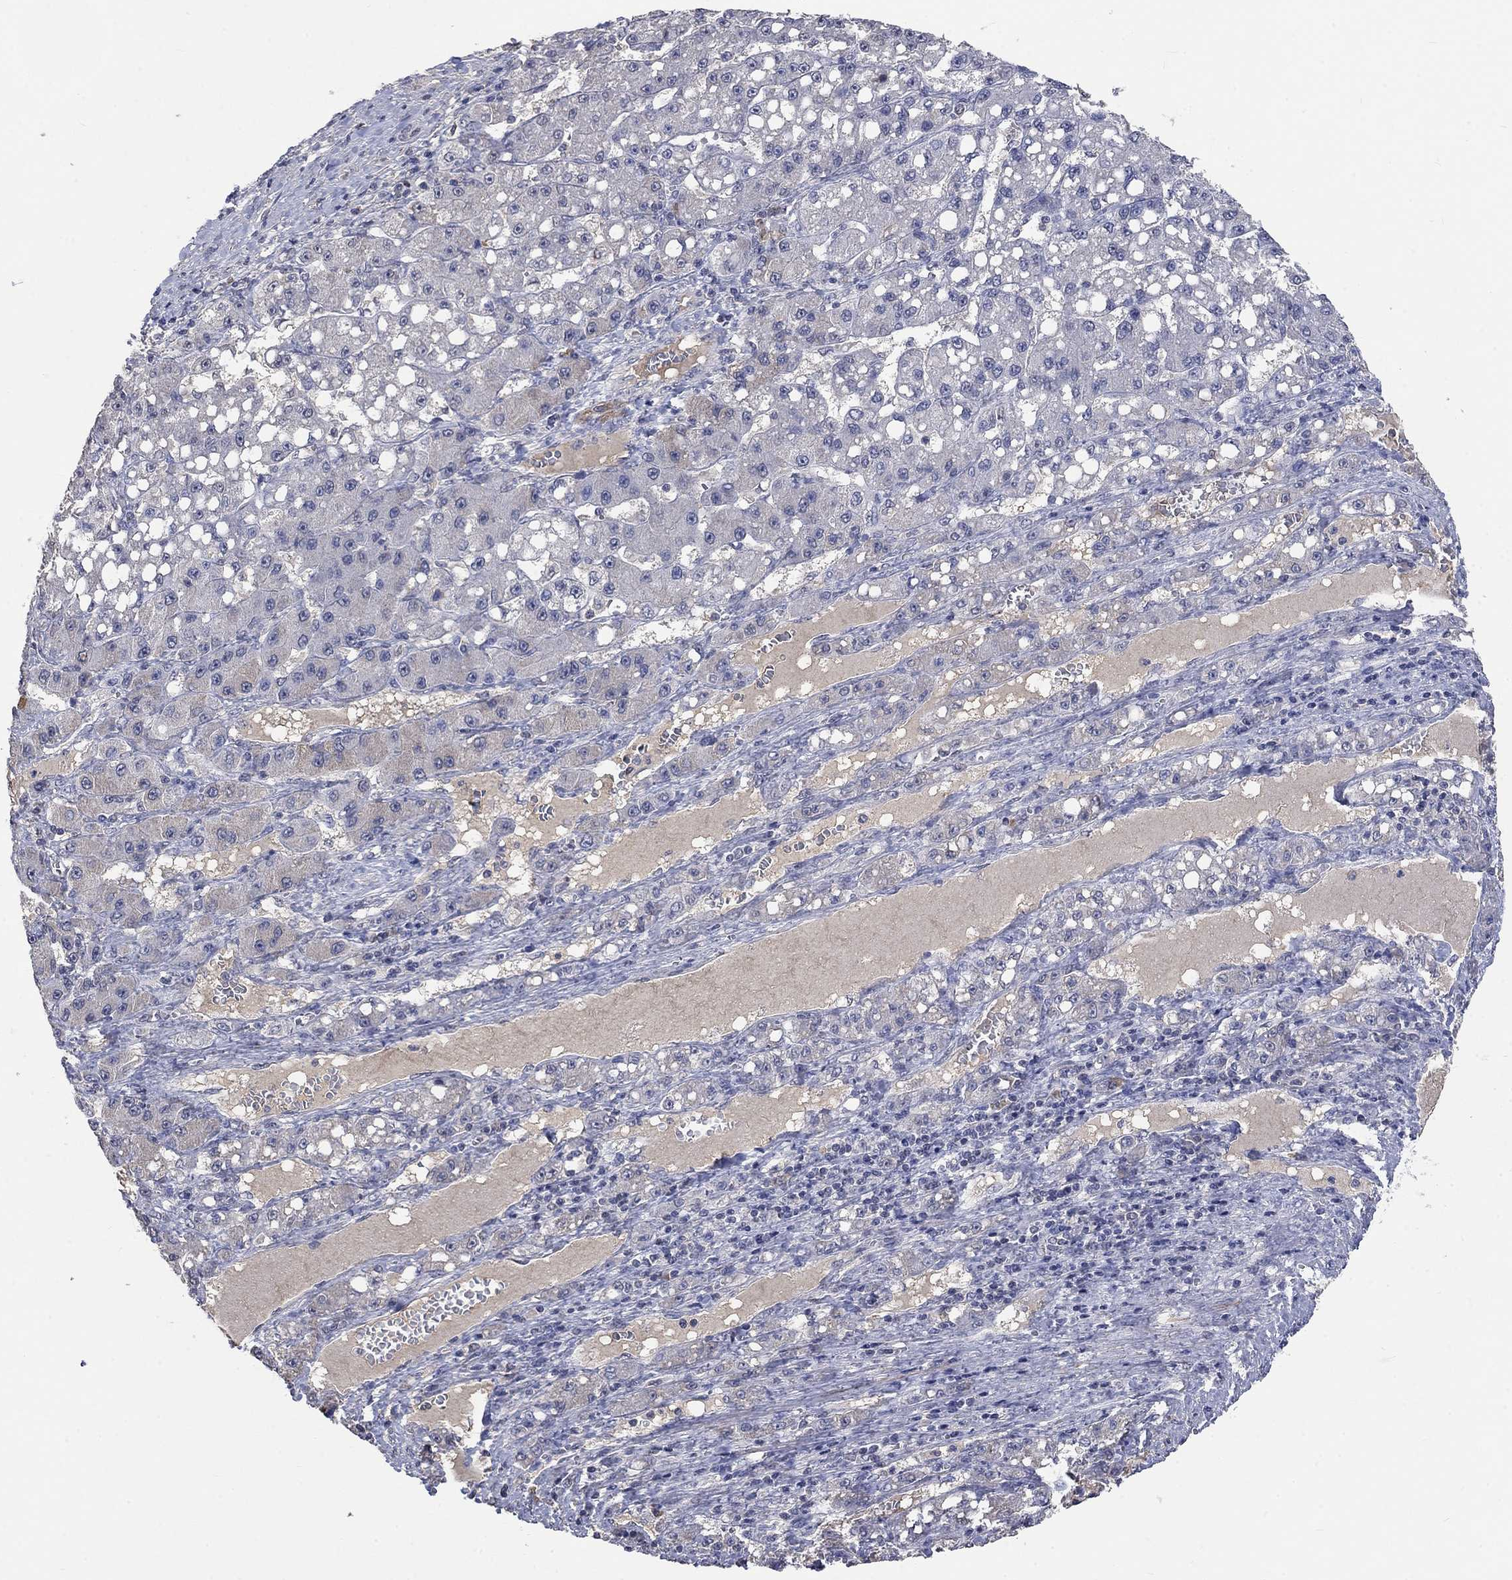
{"staining": {"intensity": "negative", "quantity": "none", "location": "none"}, "tissue": "liver cancer", "cell_type": "Tumor cells", "image_type": "cancer", "snomed": [{"axis": "morphology", "description": "Carcinoma, Hepatocellular, NOS"}, {"axis": "topography", "description": "Liver"}], "caption": "High power microscopy image of an immunohistochemistry histopathology image of liver cancer, revealing no significant expression in tumor cells.", "gene": "ZBTB18", "patient": {"sex": "female", "age": 65}}